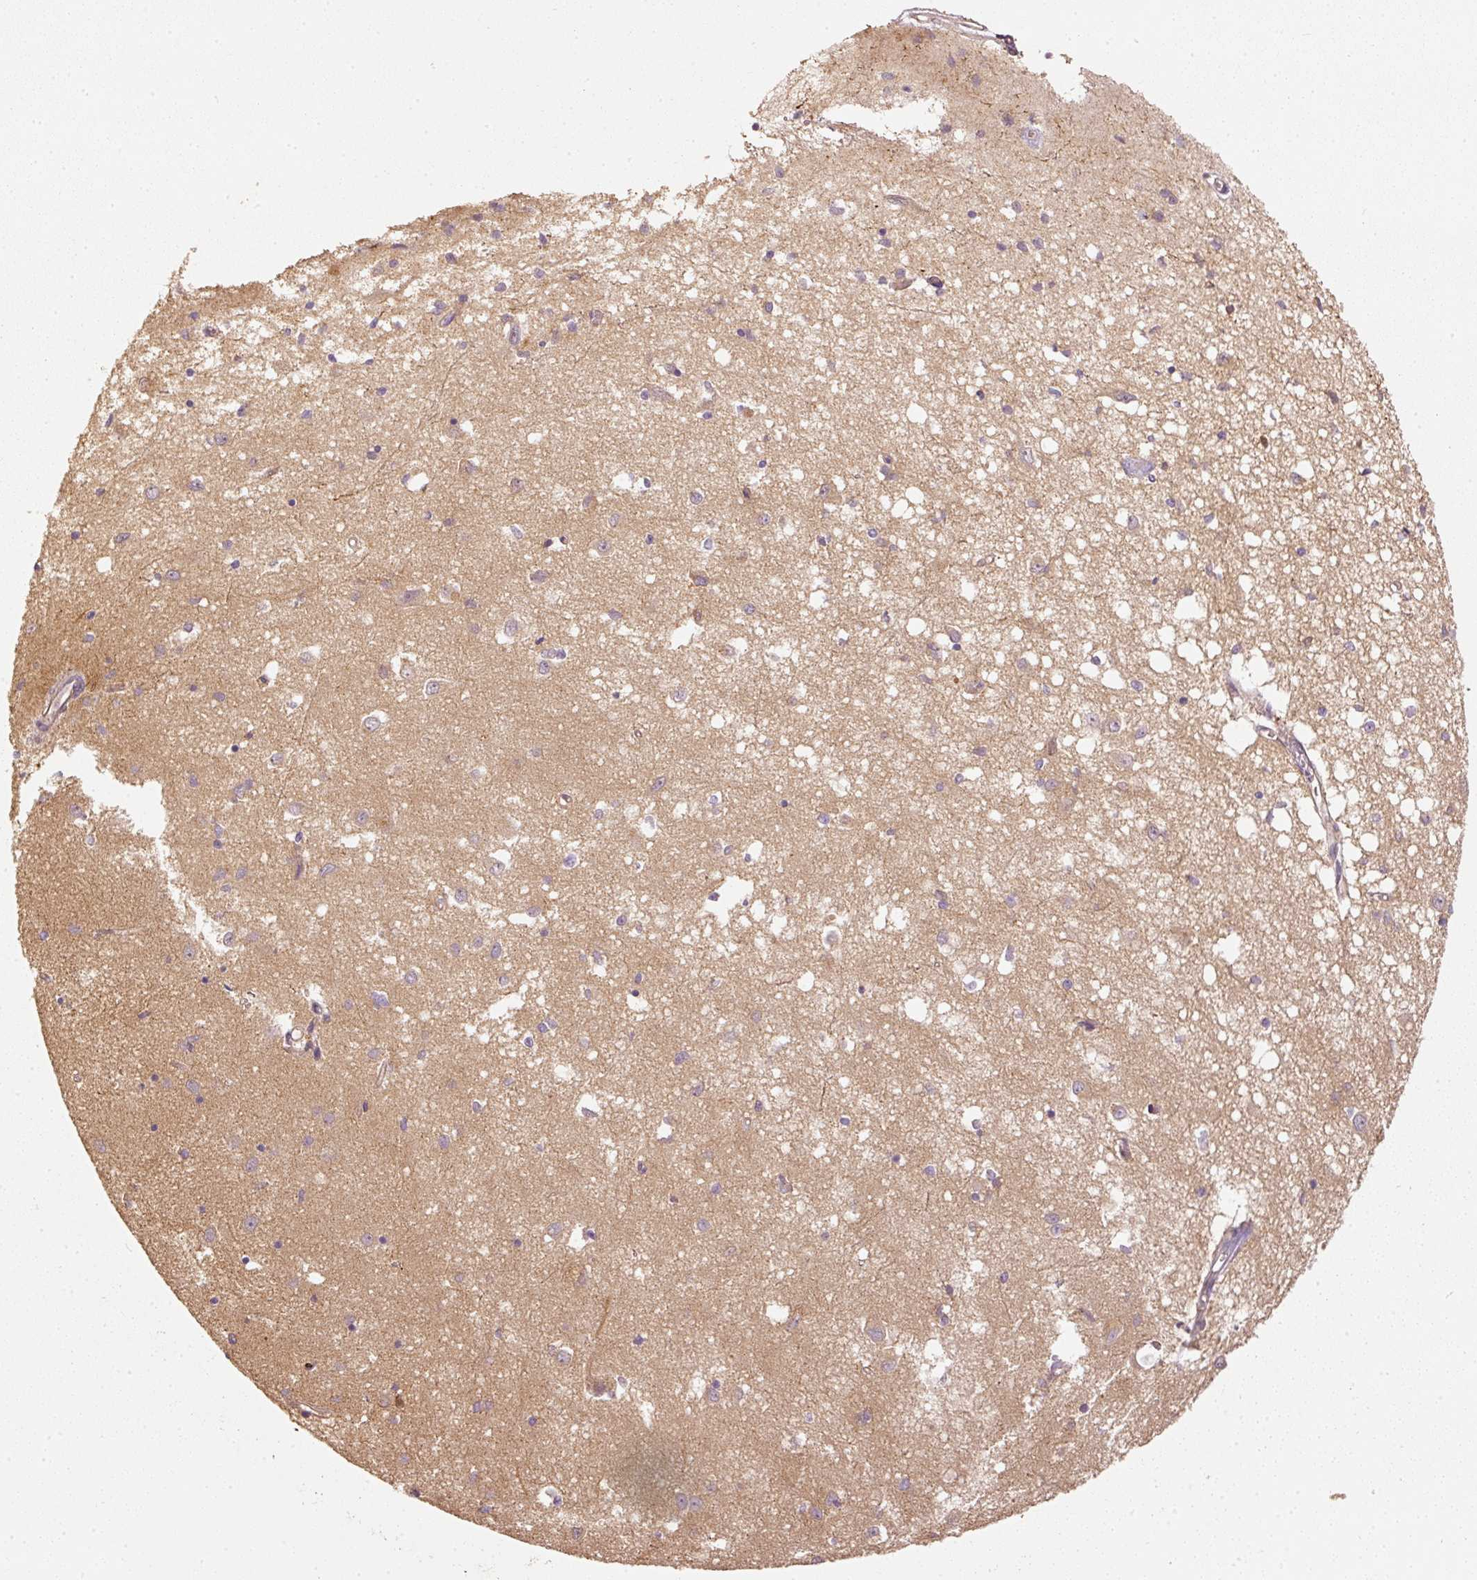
{"staining": {"intensity": "moderate", "quantity": "25%-75%", "location": "cytoplasmic/membranous"}, "tissue": "caudate", "cell_type": "Glial cells", "image_type": "normal", "snomed": [{"axis": "morphology", "description": "Normal tissue, NOS"}, {"axis": "topography", "description": "Lateral ventricle wall"}], "caption": "Caudate stained for a protein displays moderate cytoplasmic/membranous positivity in glial cells. Ihc stains the protein in brown and the nuclei are stained blue.", "gene": "MTHFD1L", "patient": {"sex": "male", "age": 70}}